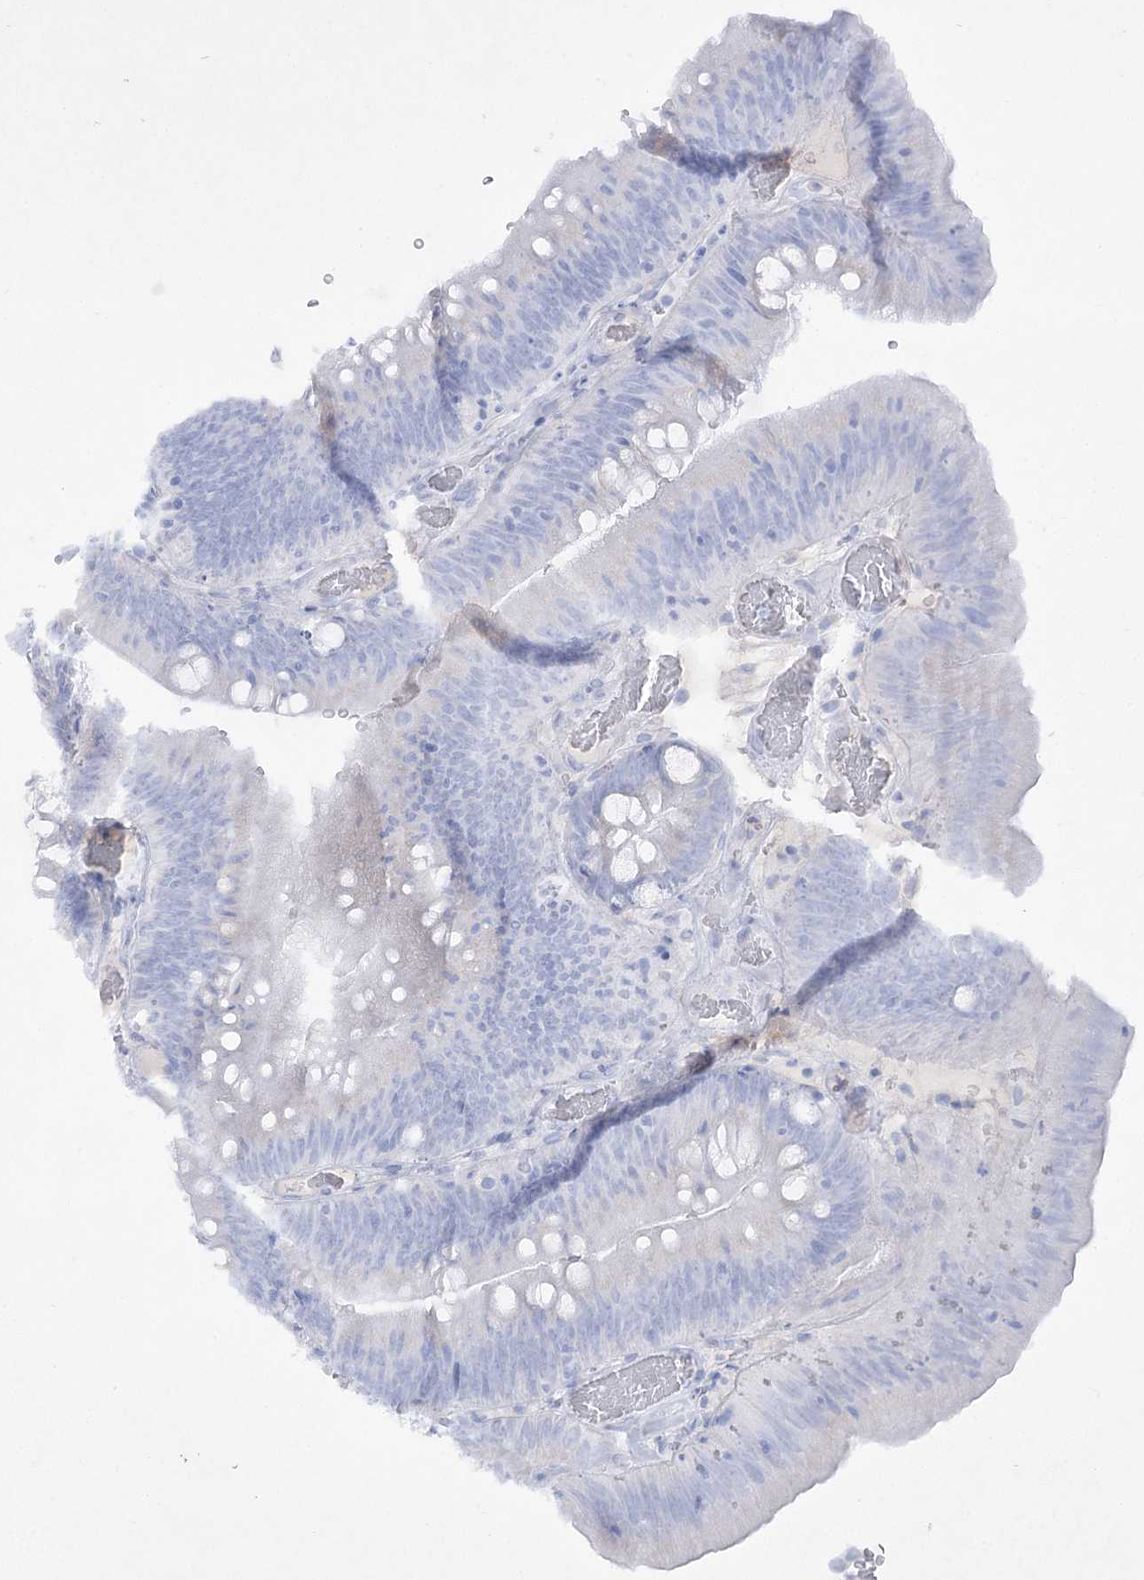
{"staining": {"intensity": "negative", "quantity": "none", "location": "none"}, "tissue": "colorectal cancer", "cell_type": "Tumor cells", "image_type": "cancer", "snomed": [{"axis": "morphology", "description": "Normal tissue, NOS"}, {"axis": "topography", "description": "Colon"}], "caption": "Photomicrograph shows no protein staining in tumor cells of colorectal cancer tissue. (DAB (3,3'-diaminobenzidine) immunohistochemistry (IHC) with hematoxylin counter stain).", "gene": "GBF1", "patient": {"sex": "female", "age": 82}}